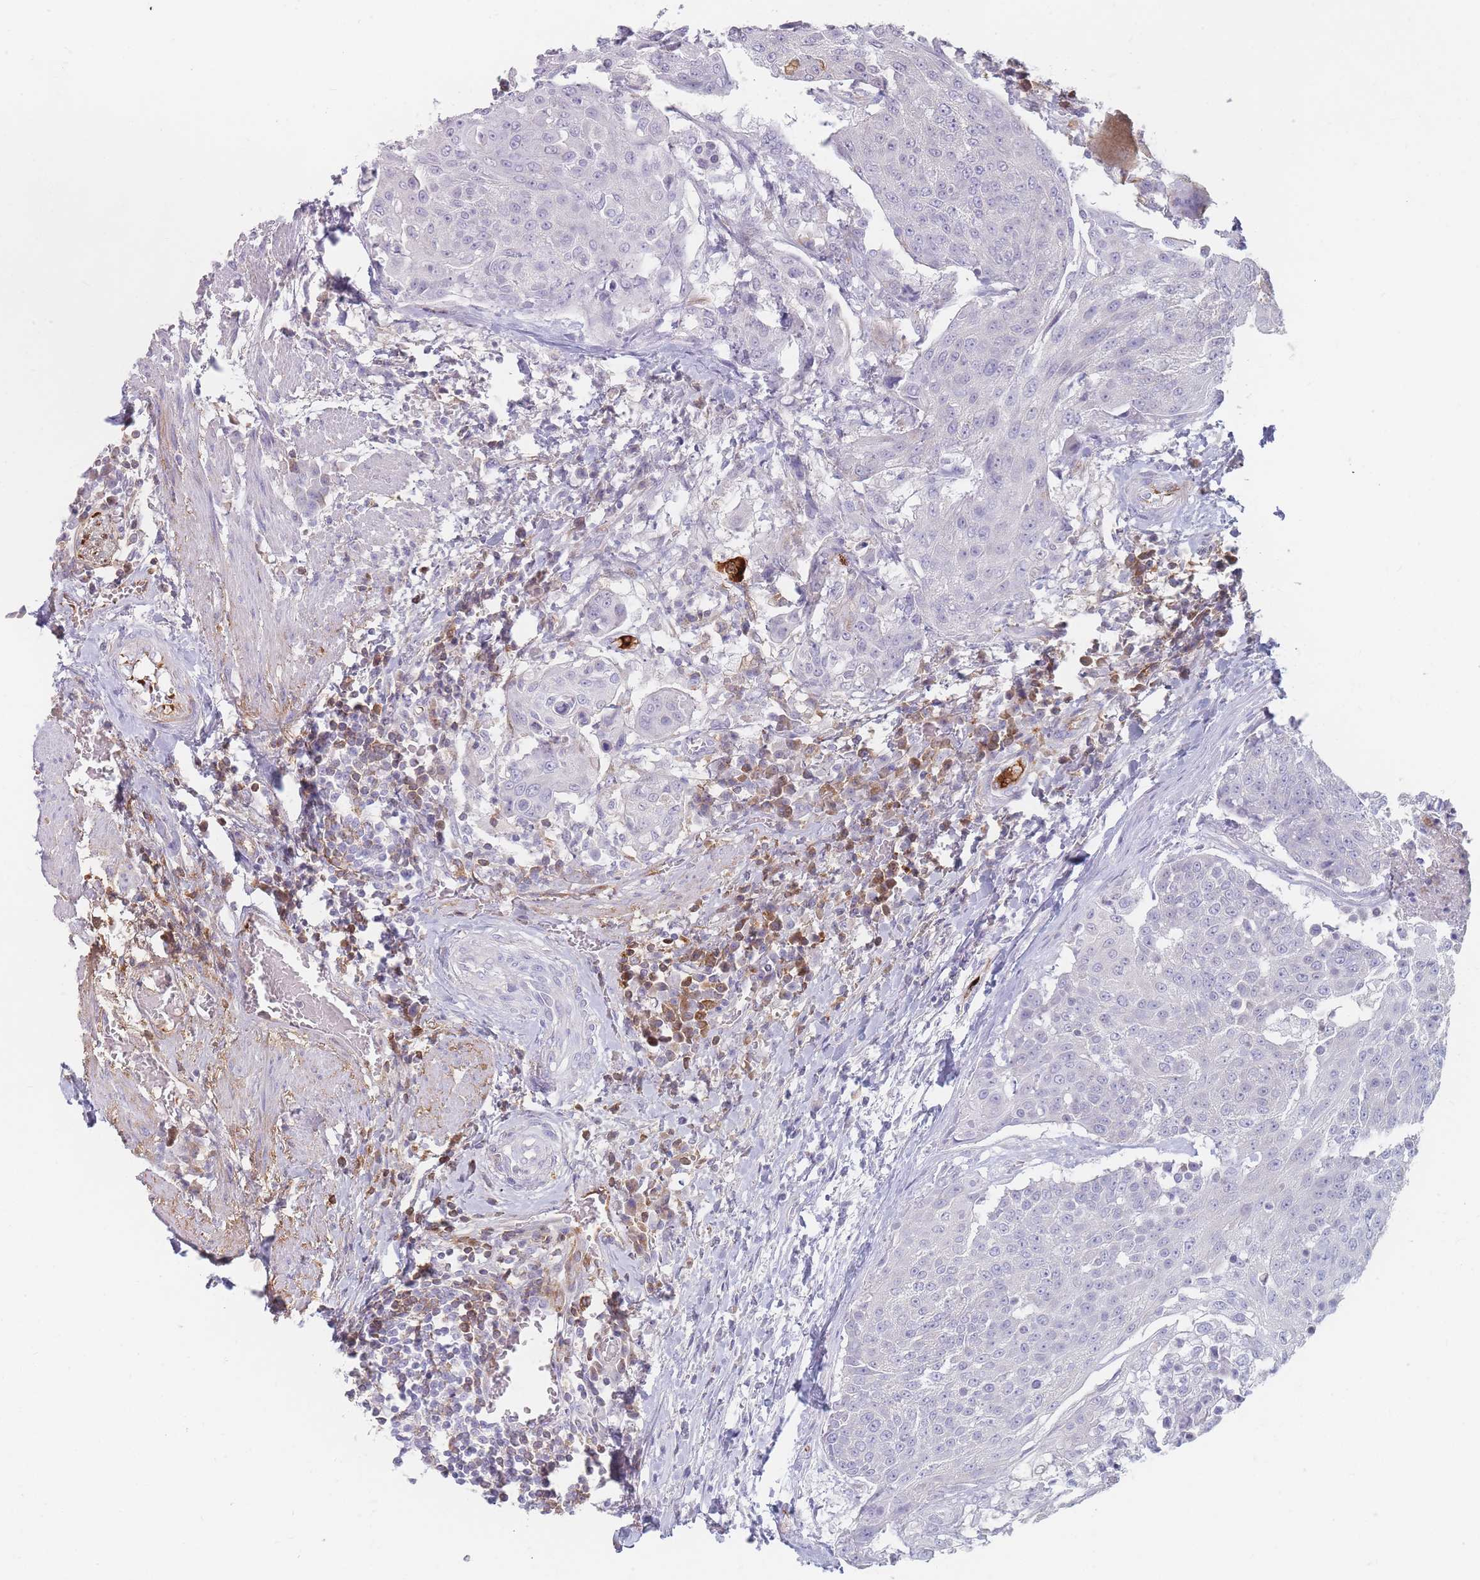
{"staining": {"intensity": "negative", "quantity": "none", "location": "none"}, "tissue": "urothelial cancer", "cell_type": "Tumor cells", "image_type": "cancer", "snomed": [{"axis": "morphology", "description": "Urothelial carcinoma, High grade"}, {"axis": "topography", "description": "Urinary bladder"}], "caption": "Histopathology image shows no significant protein expression in tumor cells of urothelial carcinoma (high-grade). (DAB IHC visualized using brightfield microscopy, high magnification).", "gene": "PRG4", "patient": {"sex": "female", "age": 63}}